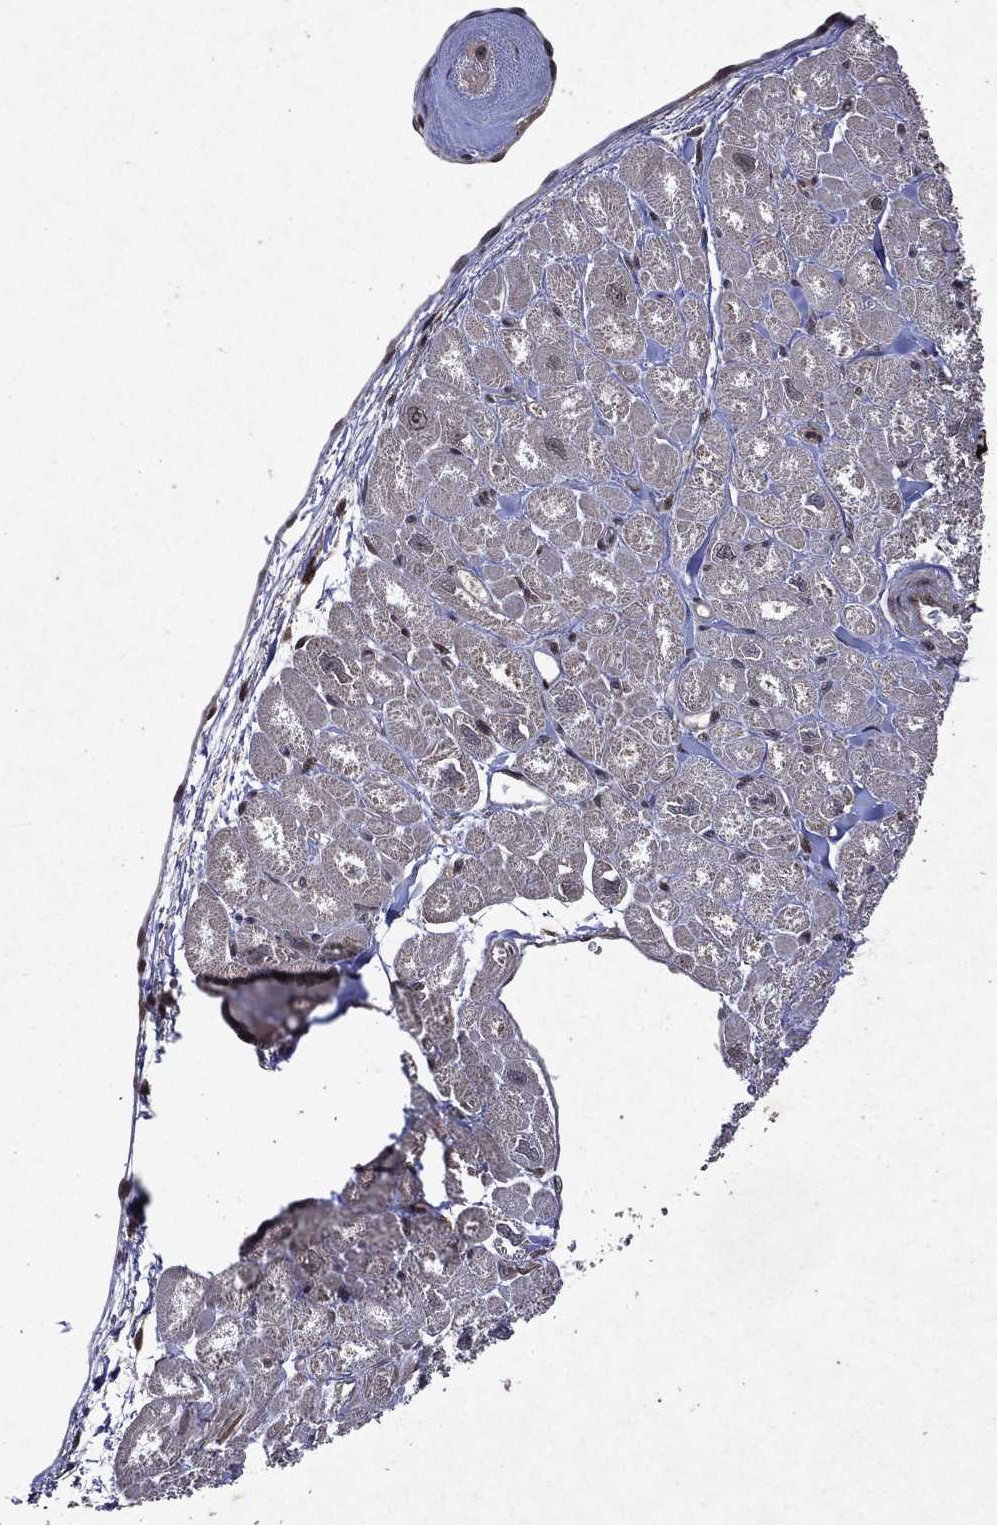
{"staining": {"intensity": "weak", "quantity": "<25%", "location": "cytoplasmic/membranous"}, "tissue": "heart muscle", "cell_type": "Cardiomyocytes", "image_type": "normal", "snomed": [{"axis": "morphology", "description": "Normal tissue, NOS"}, {"axis": "topography", "description": "Heart"}], "caption": "The IHC histopathology image has no significant positivity in cardiomyocytes of heart muscle.", "gene": "MTAP", "patient": {"sex": "male", "age": 55}}